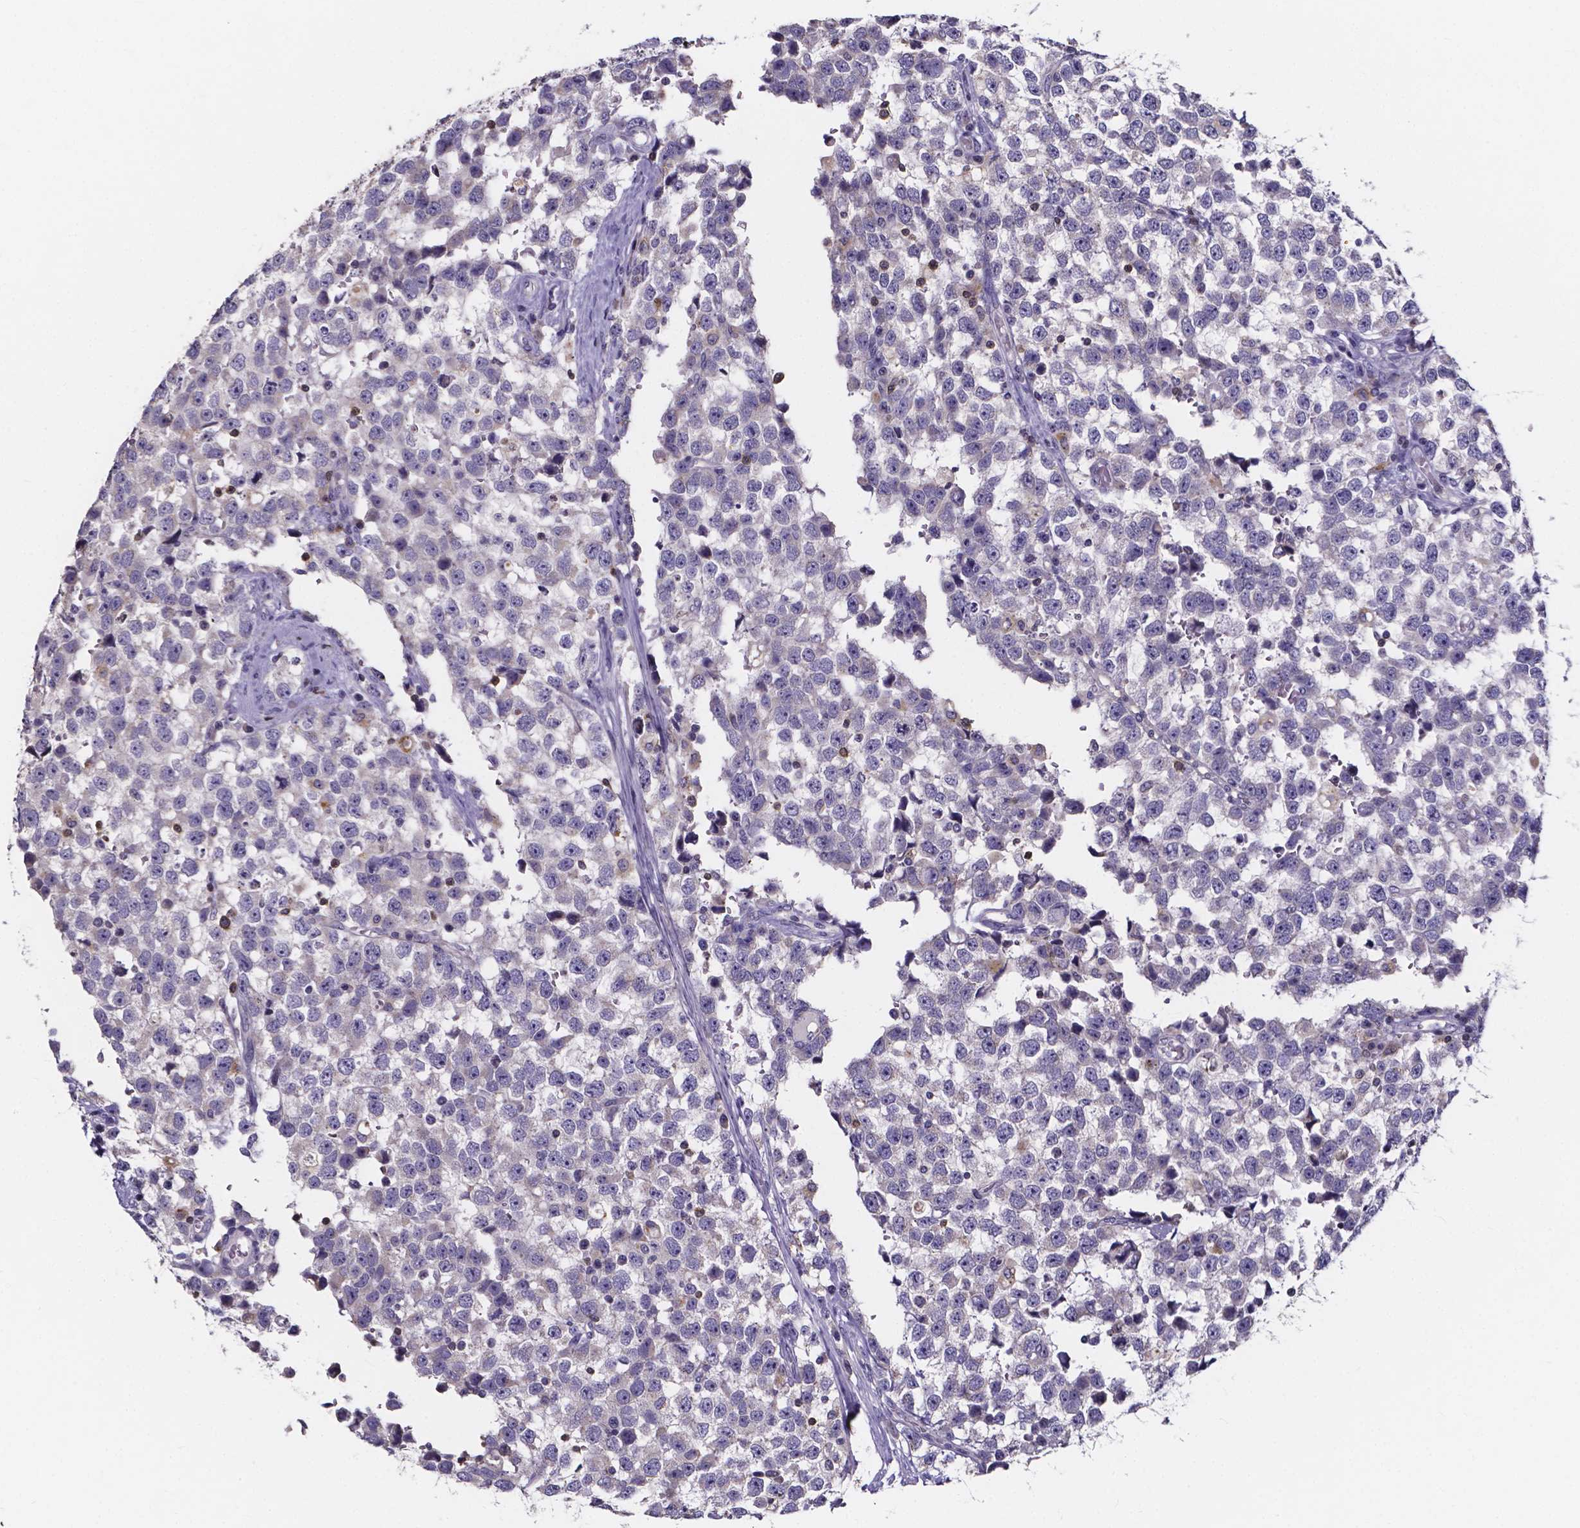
{"staining": {"intensity": "negative", "quantity": "none", "location": "none"}, "tissue": "testis cancer", "cell_type": "Tumor cells", "image_type": "cancer", "snomed": [{"axis": "morphology", "description": "Seminoma, NOS"}, {"axis": "topography", "description": "Testis"}], "caption": "Tumor cells are negative for protein expression in human seminoma (testis).", "gene": "THEMIS", "patient": {"sex": "male", "age": 34}}